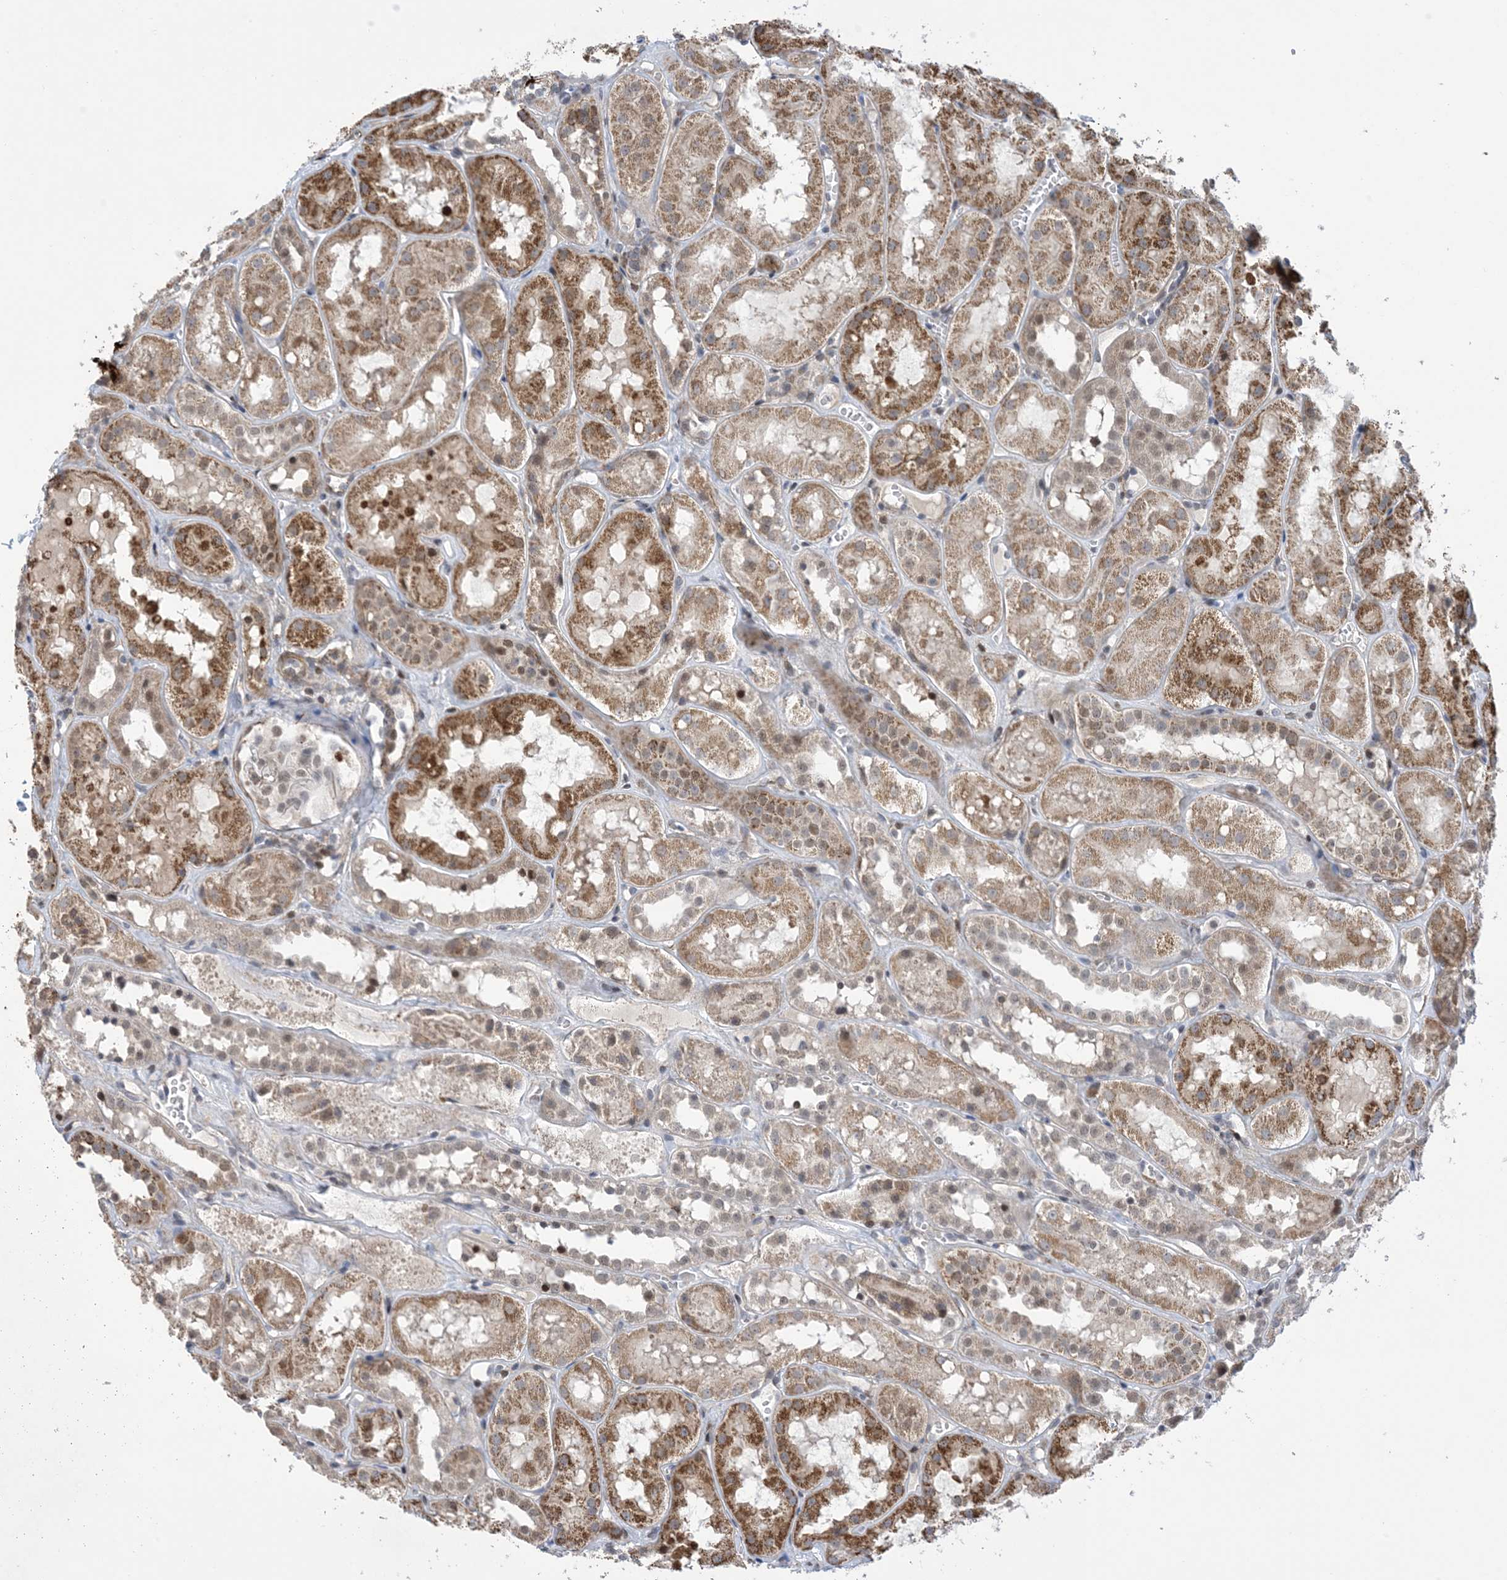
{"staining": {"intensity": "weak", "quantity": "25%-75%", "location": "cytoplasmic/membranous"}, "tissue": "kidney", "cell_type": "Cells in glomeruli", "image_type": "normal", "snomed": [{"axis": "morphology", "description": "Normal tissue, NOS"}, {"axis": "topography", "description": "Kidney"}], "caption": "High-power microscopy captured an immunohistochemistry (IHC) histopathology image of benign kidney, revealing weak cytoplasmic/membranous staining in about 25%-75% of cells in glomeruli.", "gene": "ZNF8", "patient": {"sex": "male", "age": 16}}